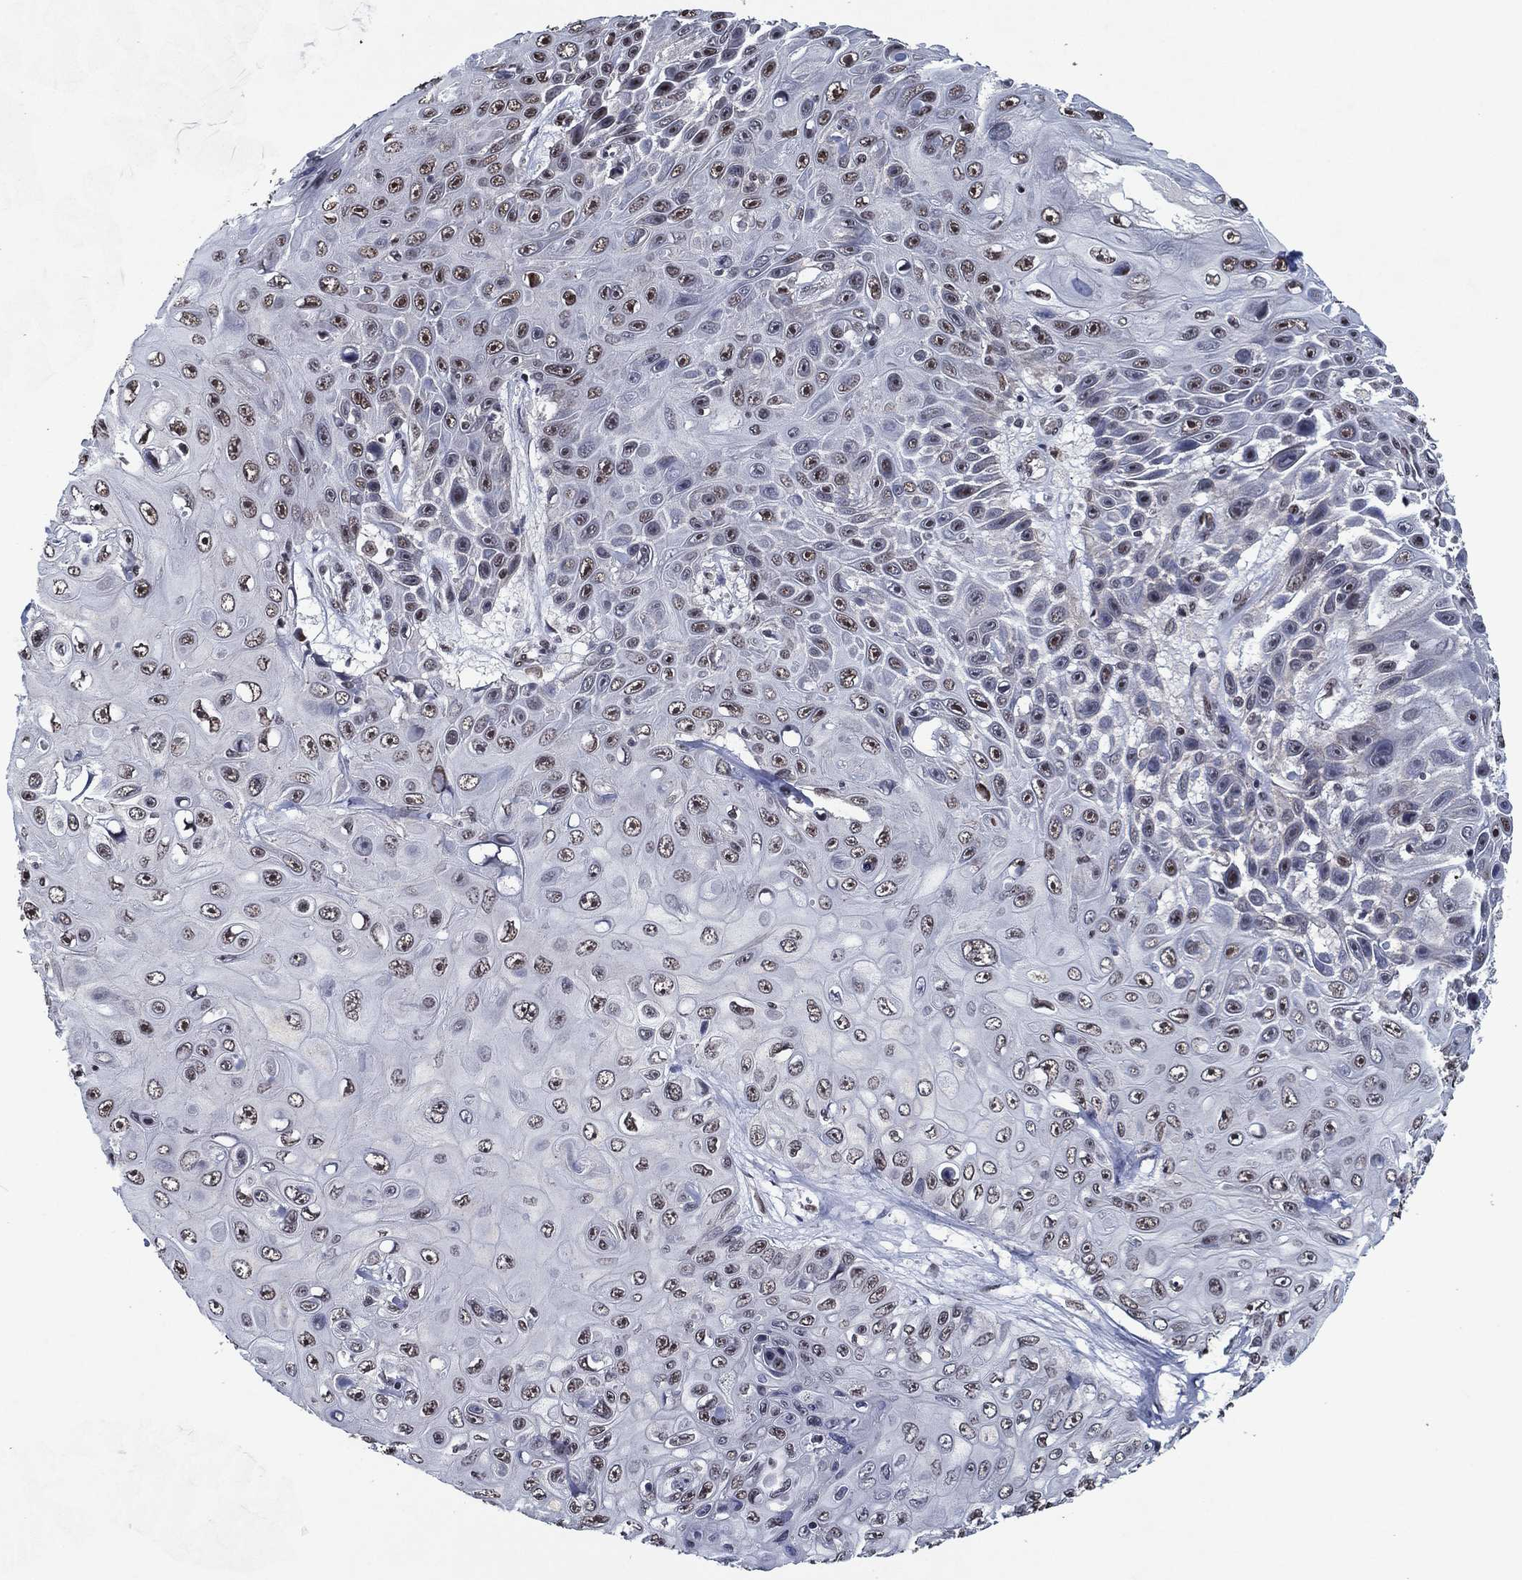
{"staining": {"intensity": "moderate", "quantity": "<25%", "location": "nuclear"}, "tissue": "skin cancer", "cell_type": "Tumor cells", "image_type": "cancer", "snomed": [{"axis": "morphology", "description": "Squamous cell carcinoma, NOS"}, {"axis": "topography", "description": "Skin"}], "caption": "An image of human skin cancer stained for a protein displays moderate nuclear brown staining in tumor cells. Using DAB (brown) and hematoxylin (blue) stains, captured at high magnification using brightfield microscopy.", "gene": "ZBTB42", "patient": {"sex": "male", "age": 82}}